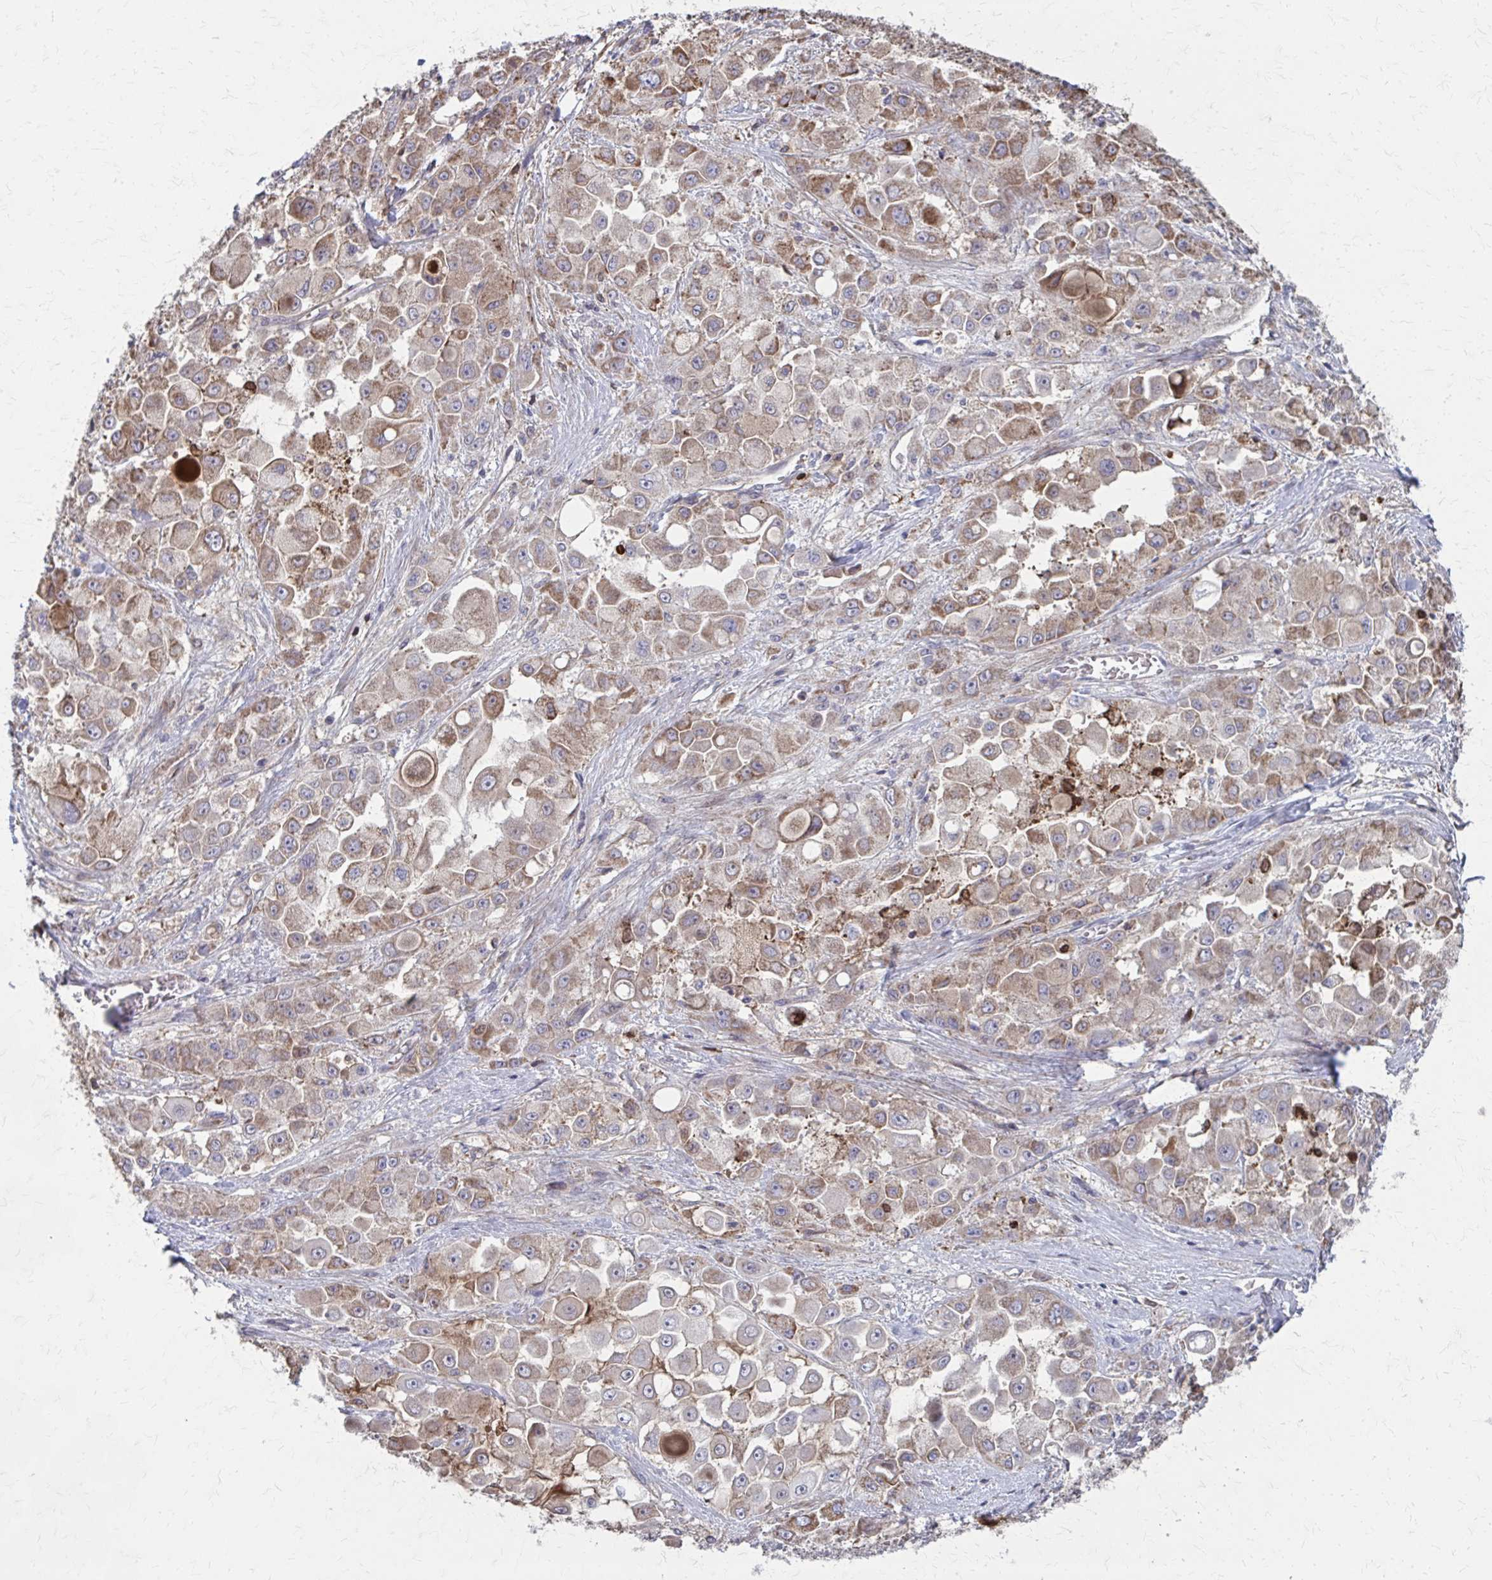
{"staining": {"intensity": "weak", "quantity": ">75%", "location": "cytoplasmic/membranous"}, "tissue": "stomach cancer", "cell_type": "Tumor cells", "image_type": "cancer", "snomed": [{"axis": "morphology", "description": "Adenocarcinoma, NOS"}, {"axis": "topography", "description": "Stomach"}], "caption": "DAB immunohistochemical staining of stomach adenocarcinoma displays weak cytoplasmic/membranous protein staining in about >75% of tumor cells.", "gene": "MMP14", "patient": {"sex": "female", "age": 76}}